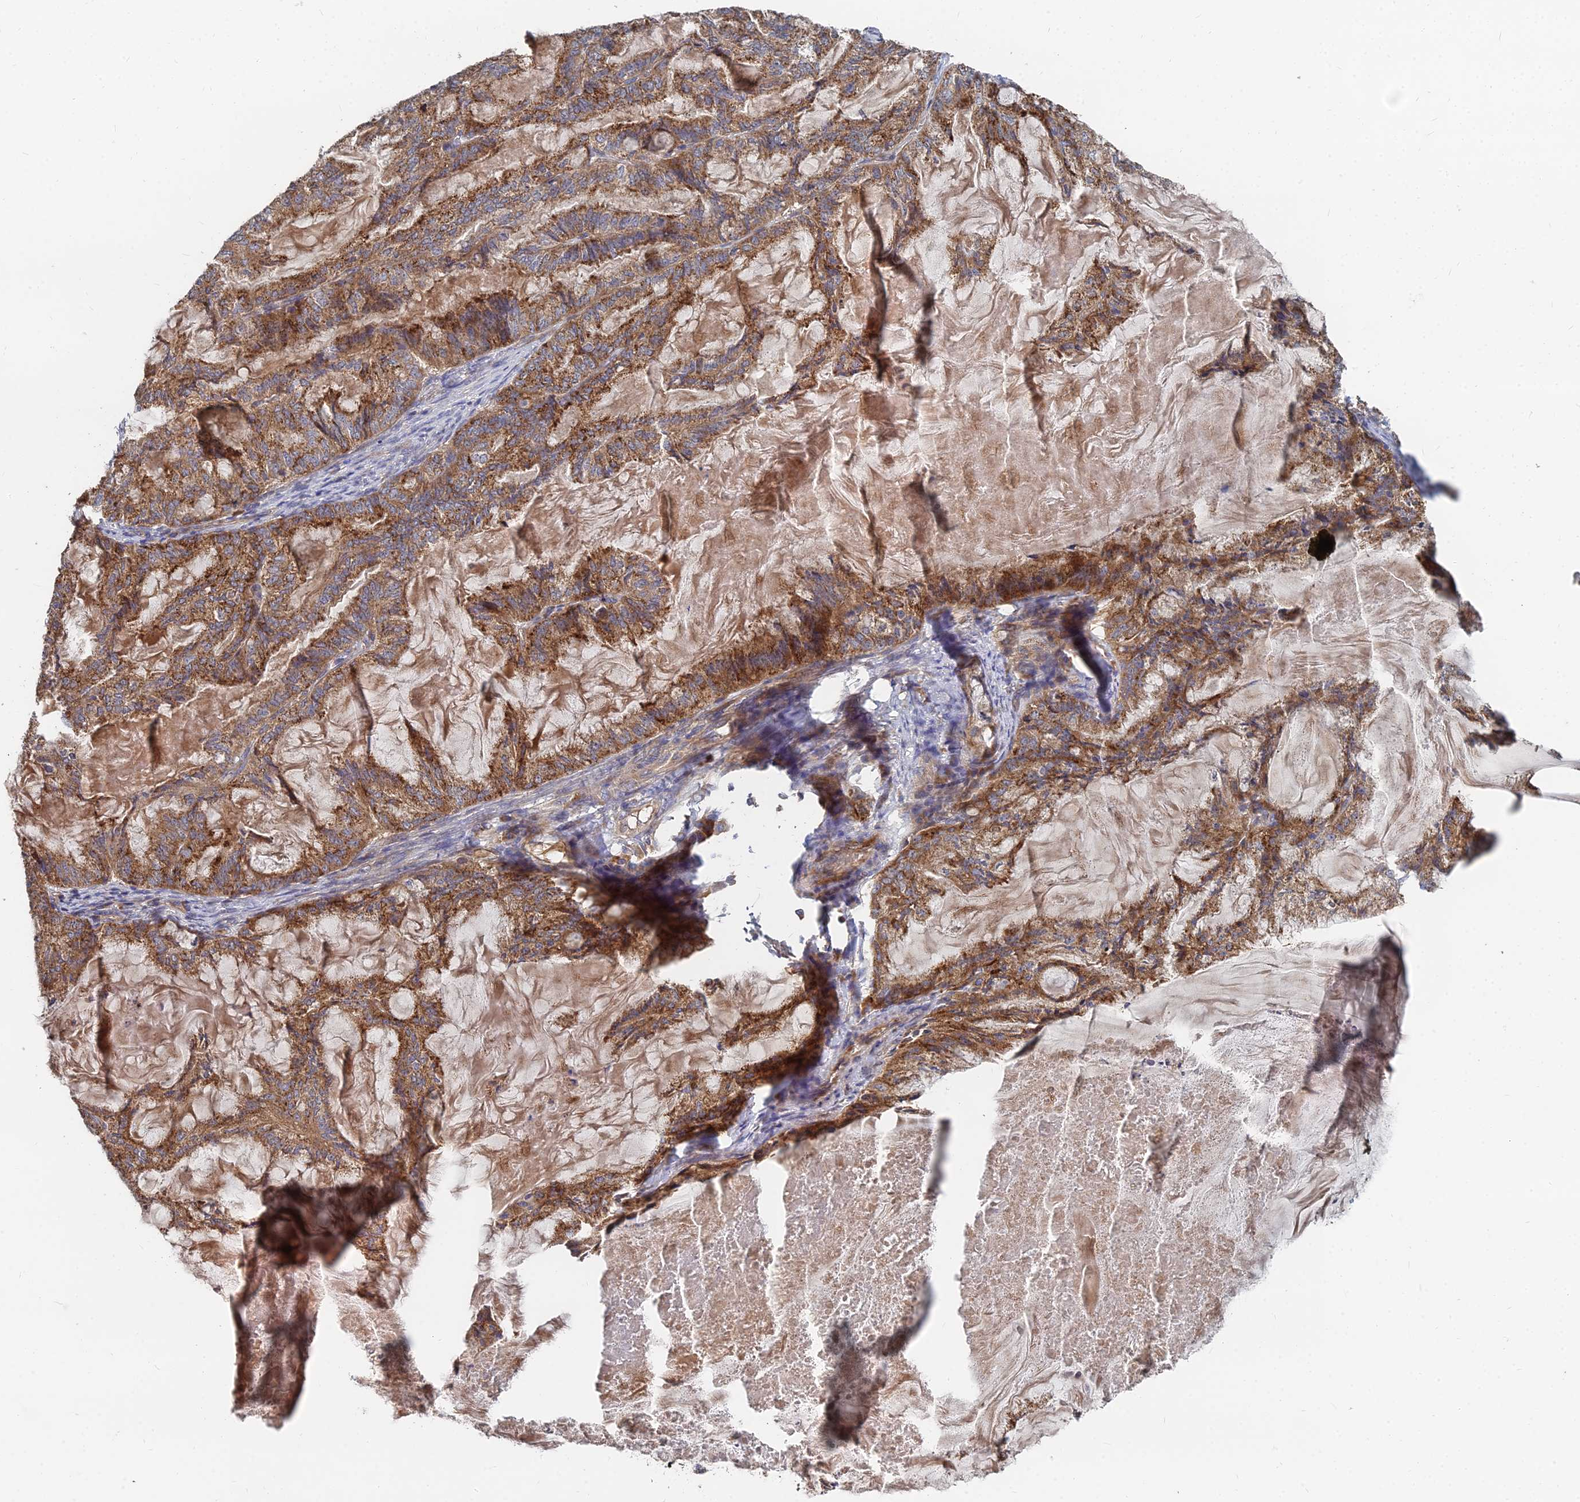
{"staining": {"intensity": "moderate", "quantity": ">75%", "location": "cytoplasmic/membranous"}, "tissue": "endometrial cancer", "cell_type": "Tumor cells", "image_type": "cancer", "snomed": [{"axis": "morphology", "description": "Adenocarcinoma, NOS"}, {"axis": "topography", "description": "Endometrium"}], "caption": "Approximately >75% of tumor cells in human adenocarcinoma (endometrial) exhibit moderate cytoplasmic/membranous protein positivity as visualized by brown immunohistochemical staining.", "gene": "CCZ1", "patient": {"sex": "female", "age": 86}}